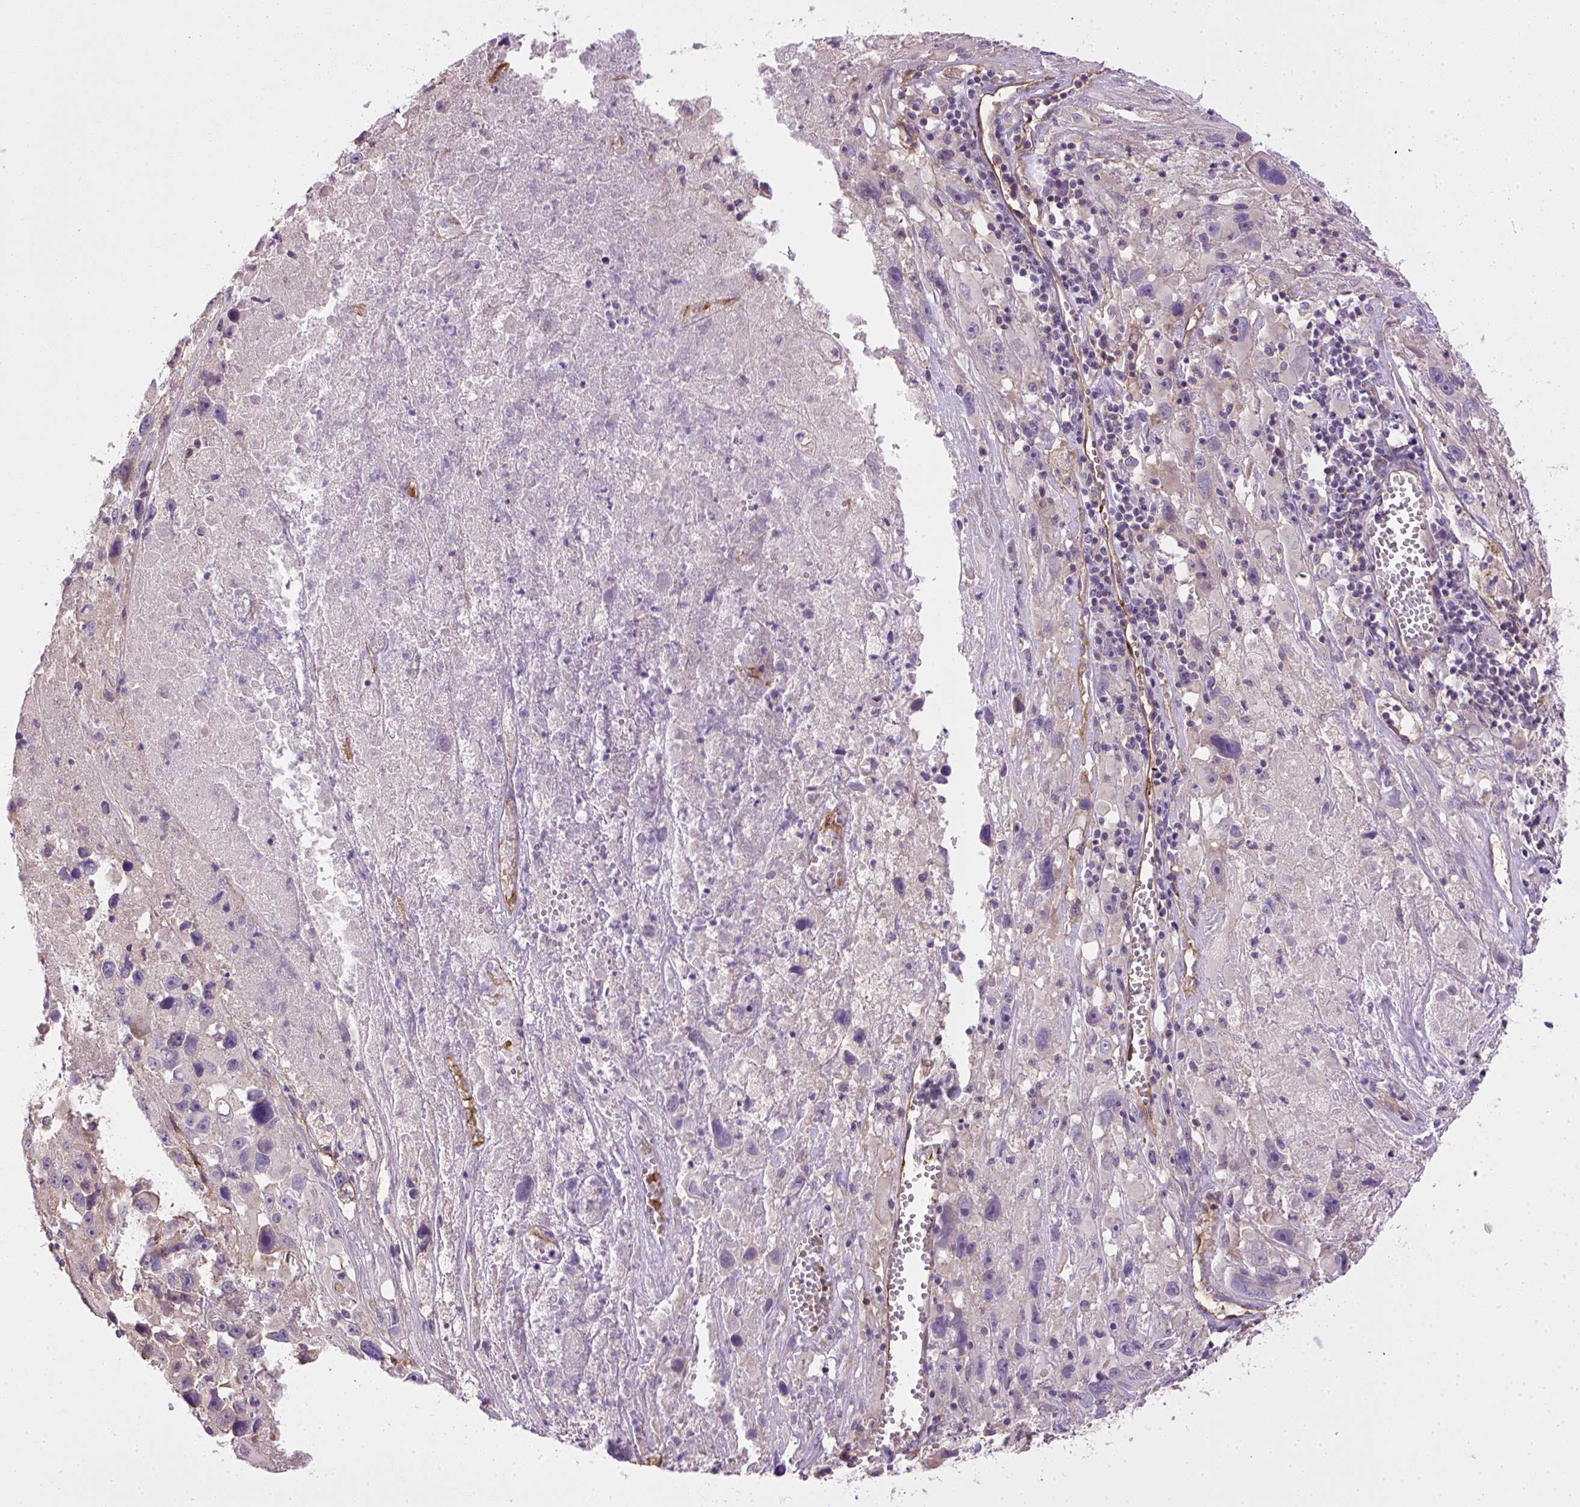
{"staining": {"intensity": "negative", "quantity": "none", "location": "none"}, "tissue": "melanoma", "cell_type": "Tumor cells", "image_type": "cancer", "snomed": [{"axis": "morphology", "description": "Malignant melanoma, Metastatic site"}, {"axis": "topography", "description": "Lymph node"}], "caption": "This is a image of IHC staining of malignant melanoma (metastatic site), which shows no expression in tumor cells. (DAB (3,3'-diaminobenzidine) immunohistochemistry, high magnification).", "gene": "ENG", "patient": {"sex": "male", "age": 50}}